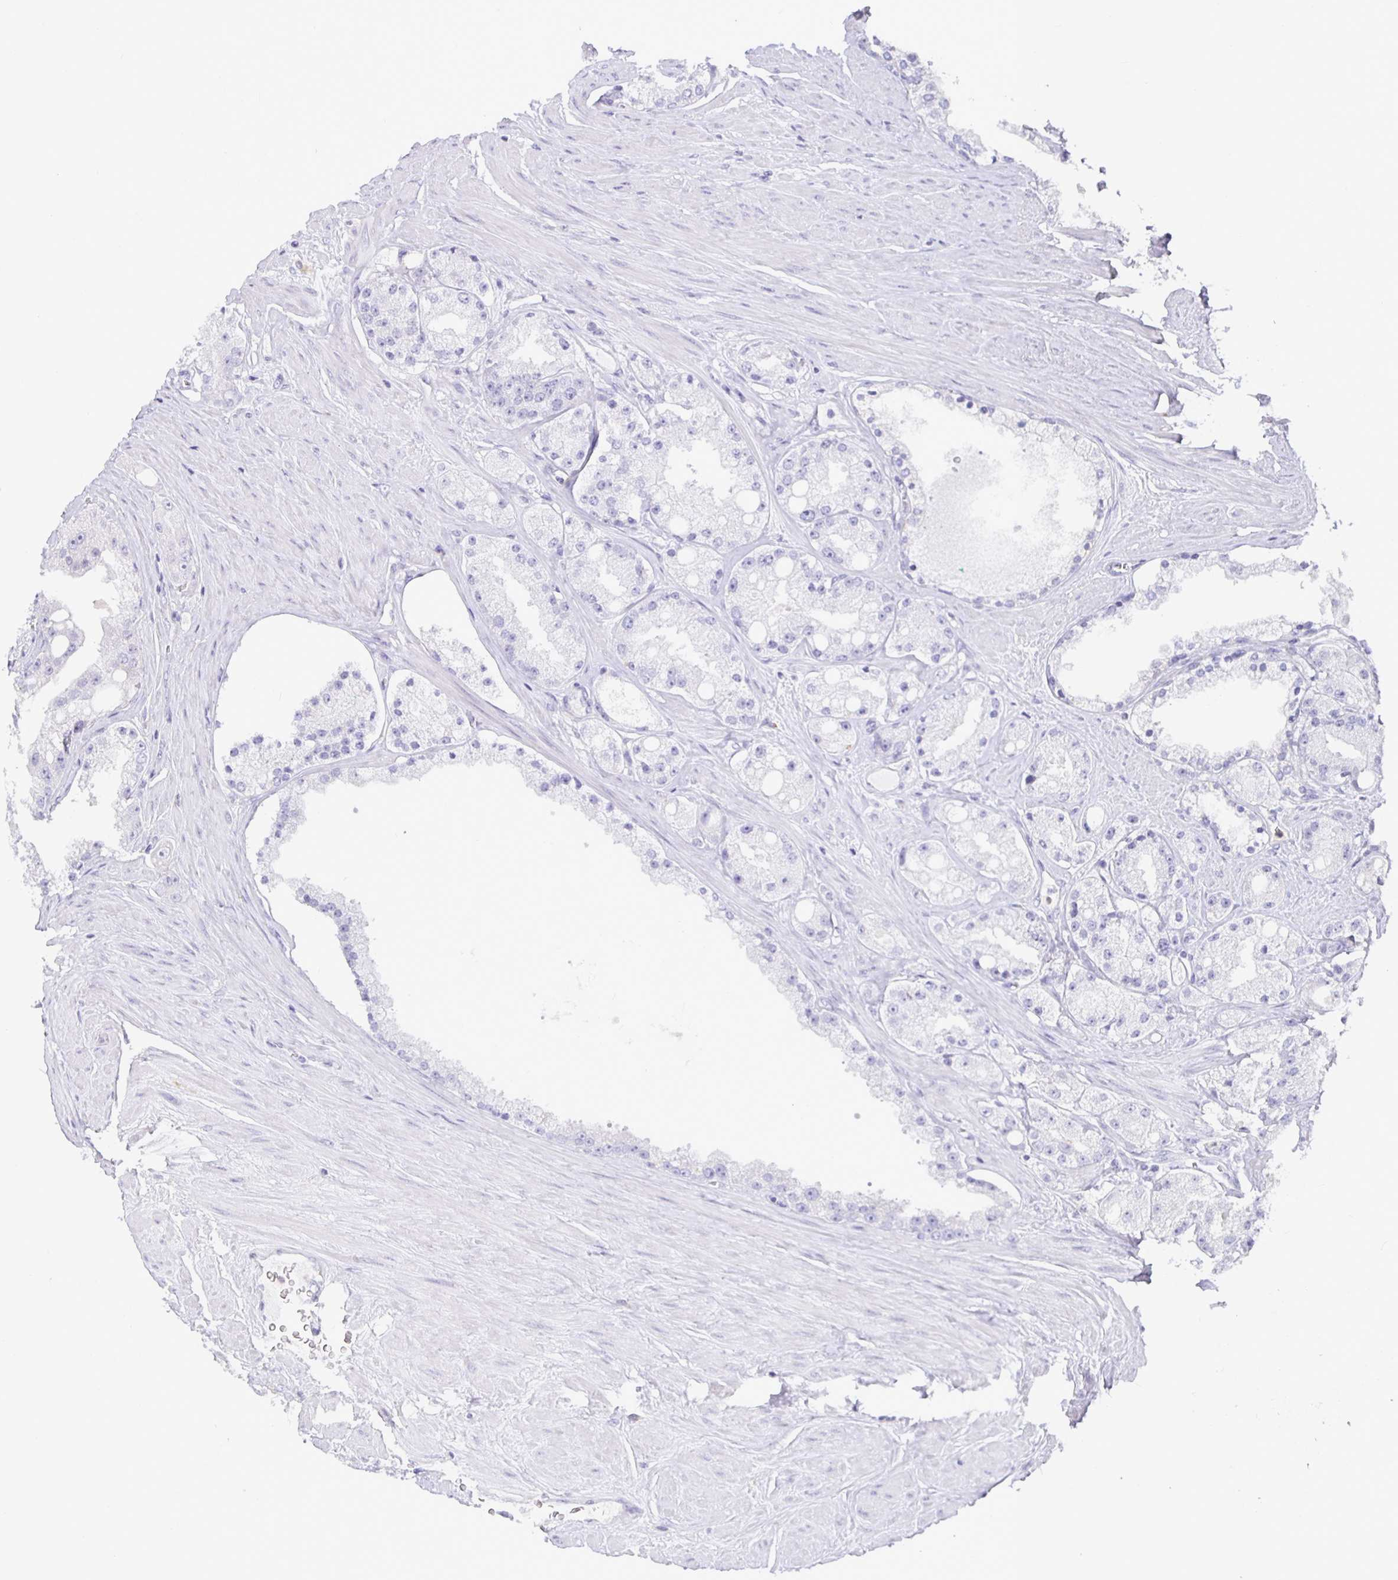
{"staining": {"intensity": "negative", "quantity": "none", "location": "none"}, "tissue": "prostate cancer", "cell_type": "Tumor cells", "image_type": "cancer", "snomed": [{"axis": "morphology", "description": "Adenocarcinoma, High grade"}, {"axis": "topography", "description": "Prostate"}], "caption": "Immunohistochemistry (IHC) image of human prostate cancer (adenocarcinoma (high-grade)) stained for a protein (brown), which demonstrates no positivity in tumor cells.", "gene": "SIRPA", "patient": {"sex": "male", "age": 66}}